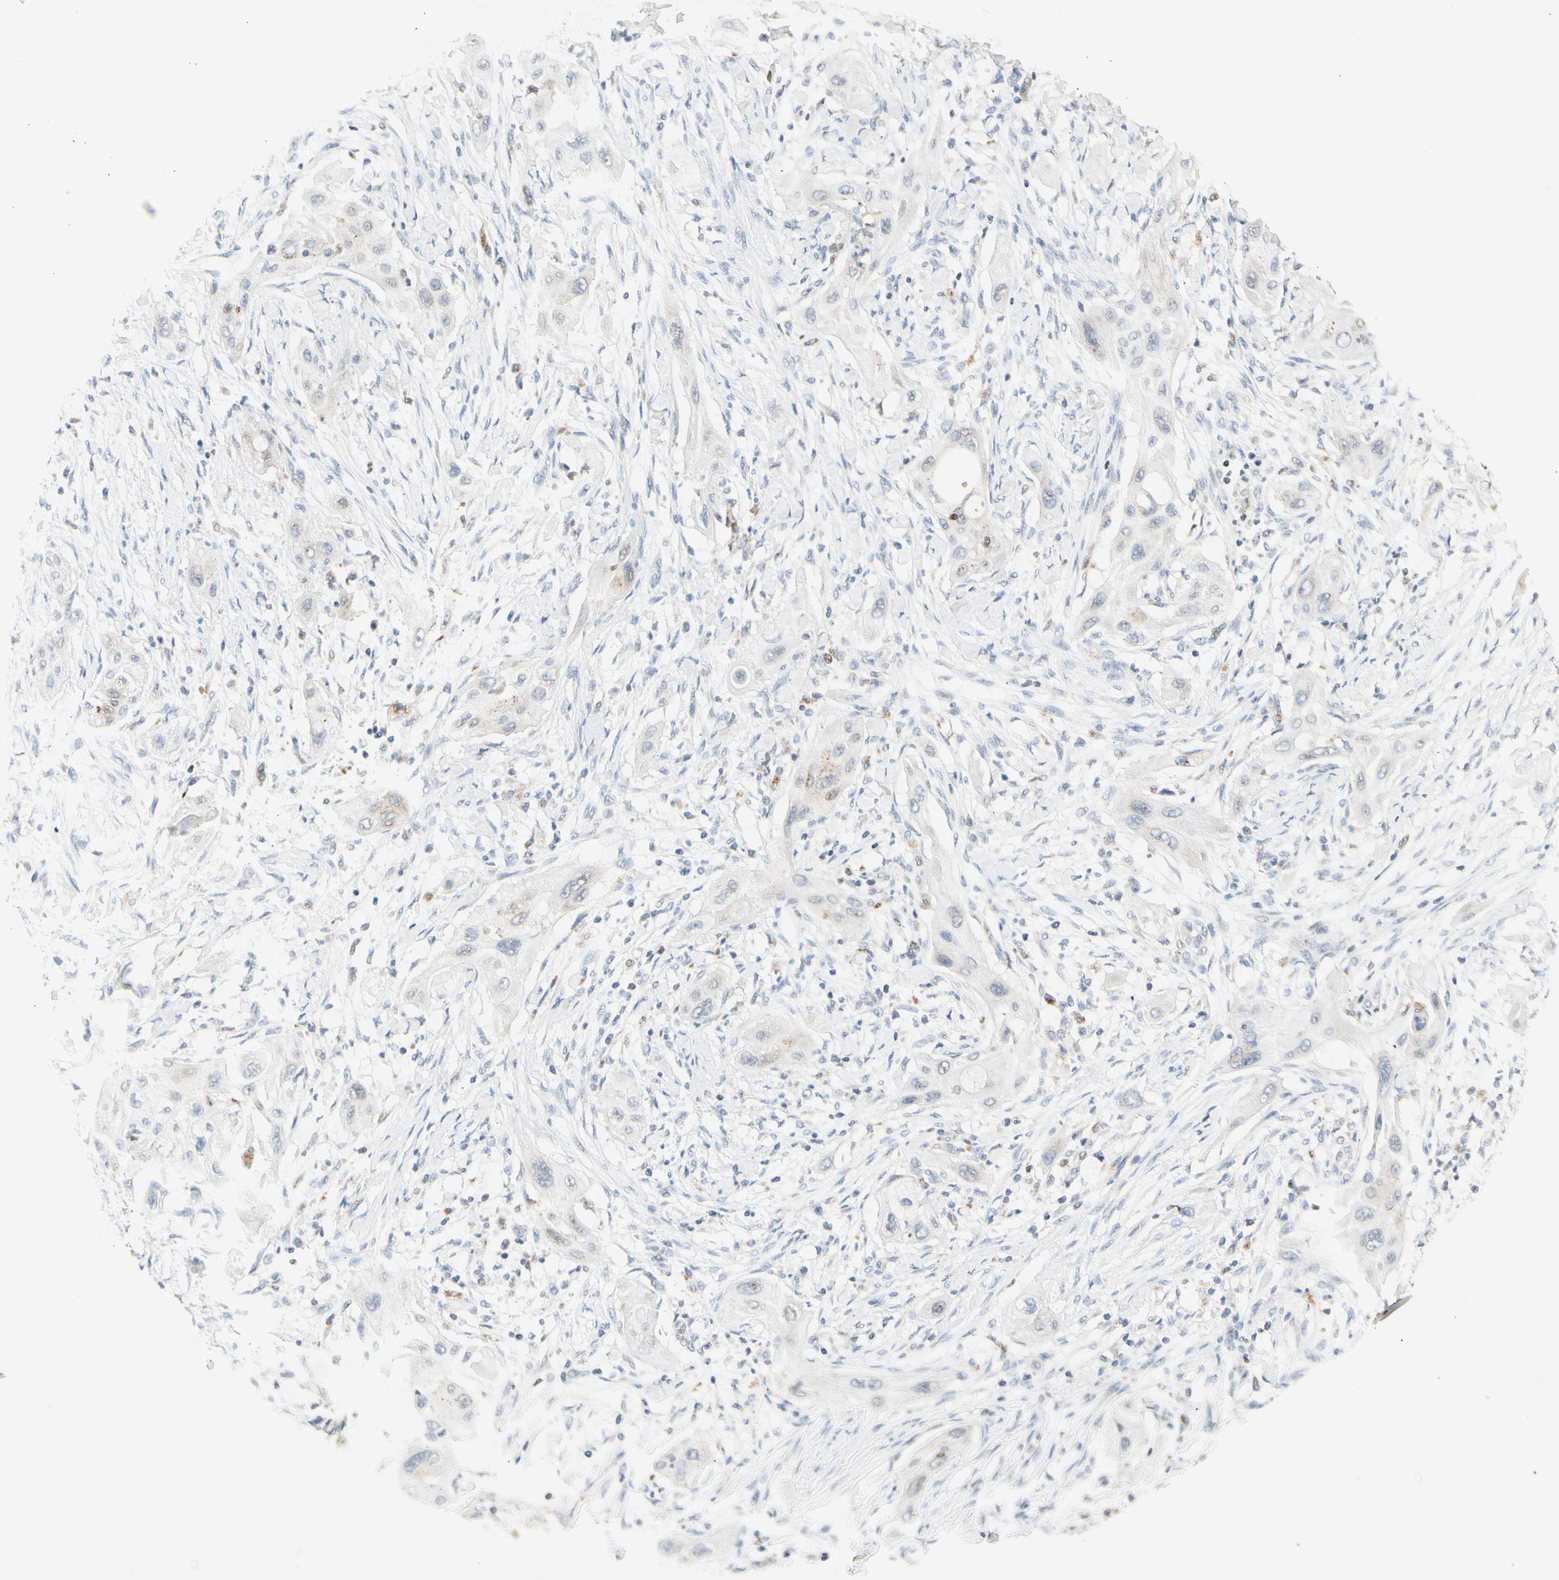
{"staining": {"intensity": "negative", "quantity": "none", "location": "none"}, "tissue": "lung cancer", "cell_type": "Tumor cells", "image_type": "cancer", "snomed": [{"axis": "morphology", "description": "Squamous cell carcinoma, NOS"}, {"axis": "topography", "description": "Lung"}], "caption": "Tumor cells show no significant protein expression in lung cancer (squamous cell carcinoma). Brightfield microscopy of immunohistochemistry stained with DAB (3,3'-diaminobenzidine) (brown) and hematoxylin (blue), captured at high magnification.", "gene": "NLRP1", "patient": {"sex": "female", "age": 47}}